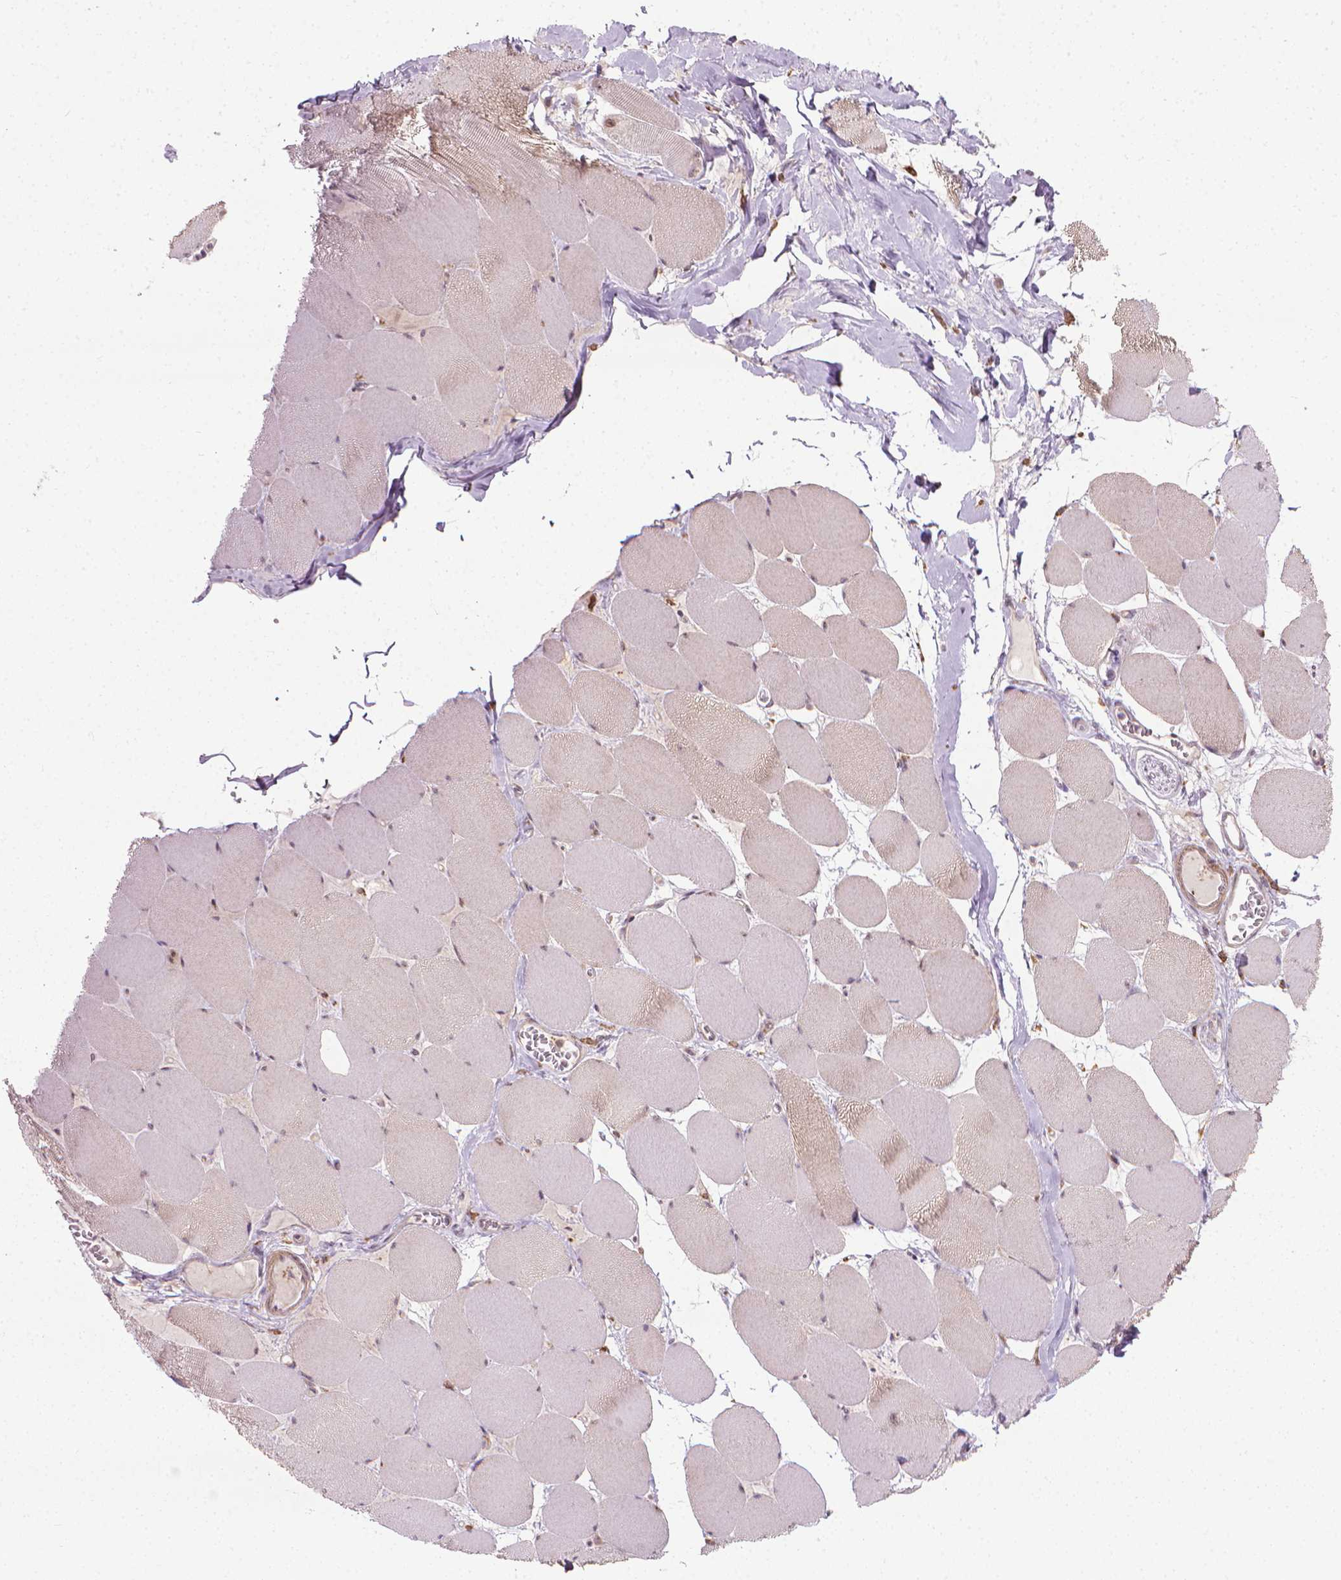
{"staining": {"intensity": "weak", "quantity": "25%-75%", "location": "cytoplasmic/membranous"}, "tissue": "skeletal muscle", "cell_type": "Myocytes", "image_type": "normal", "snomed": [{"axis": "morphology", "description": "Normal tissue, NOS"}, {"axis": "topography", "description": "Skeletal muscle"}], "caption": "Immunohistochemistry (IHC) photomicrograph of benign skeletal muscle stained for a protein (brown), which shows low levels of weak cytoplasmic/membranous positivity in about 25%-75% of myocytes.", "gene": "PRAG1", "patient": {"sex": "female", "age": 75}}